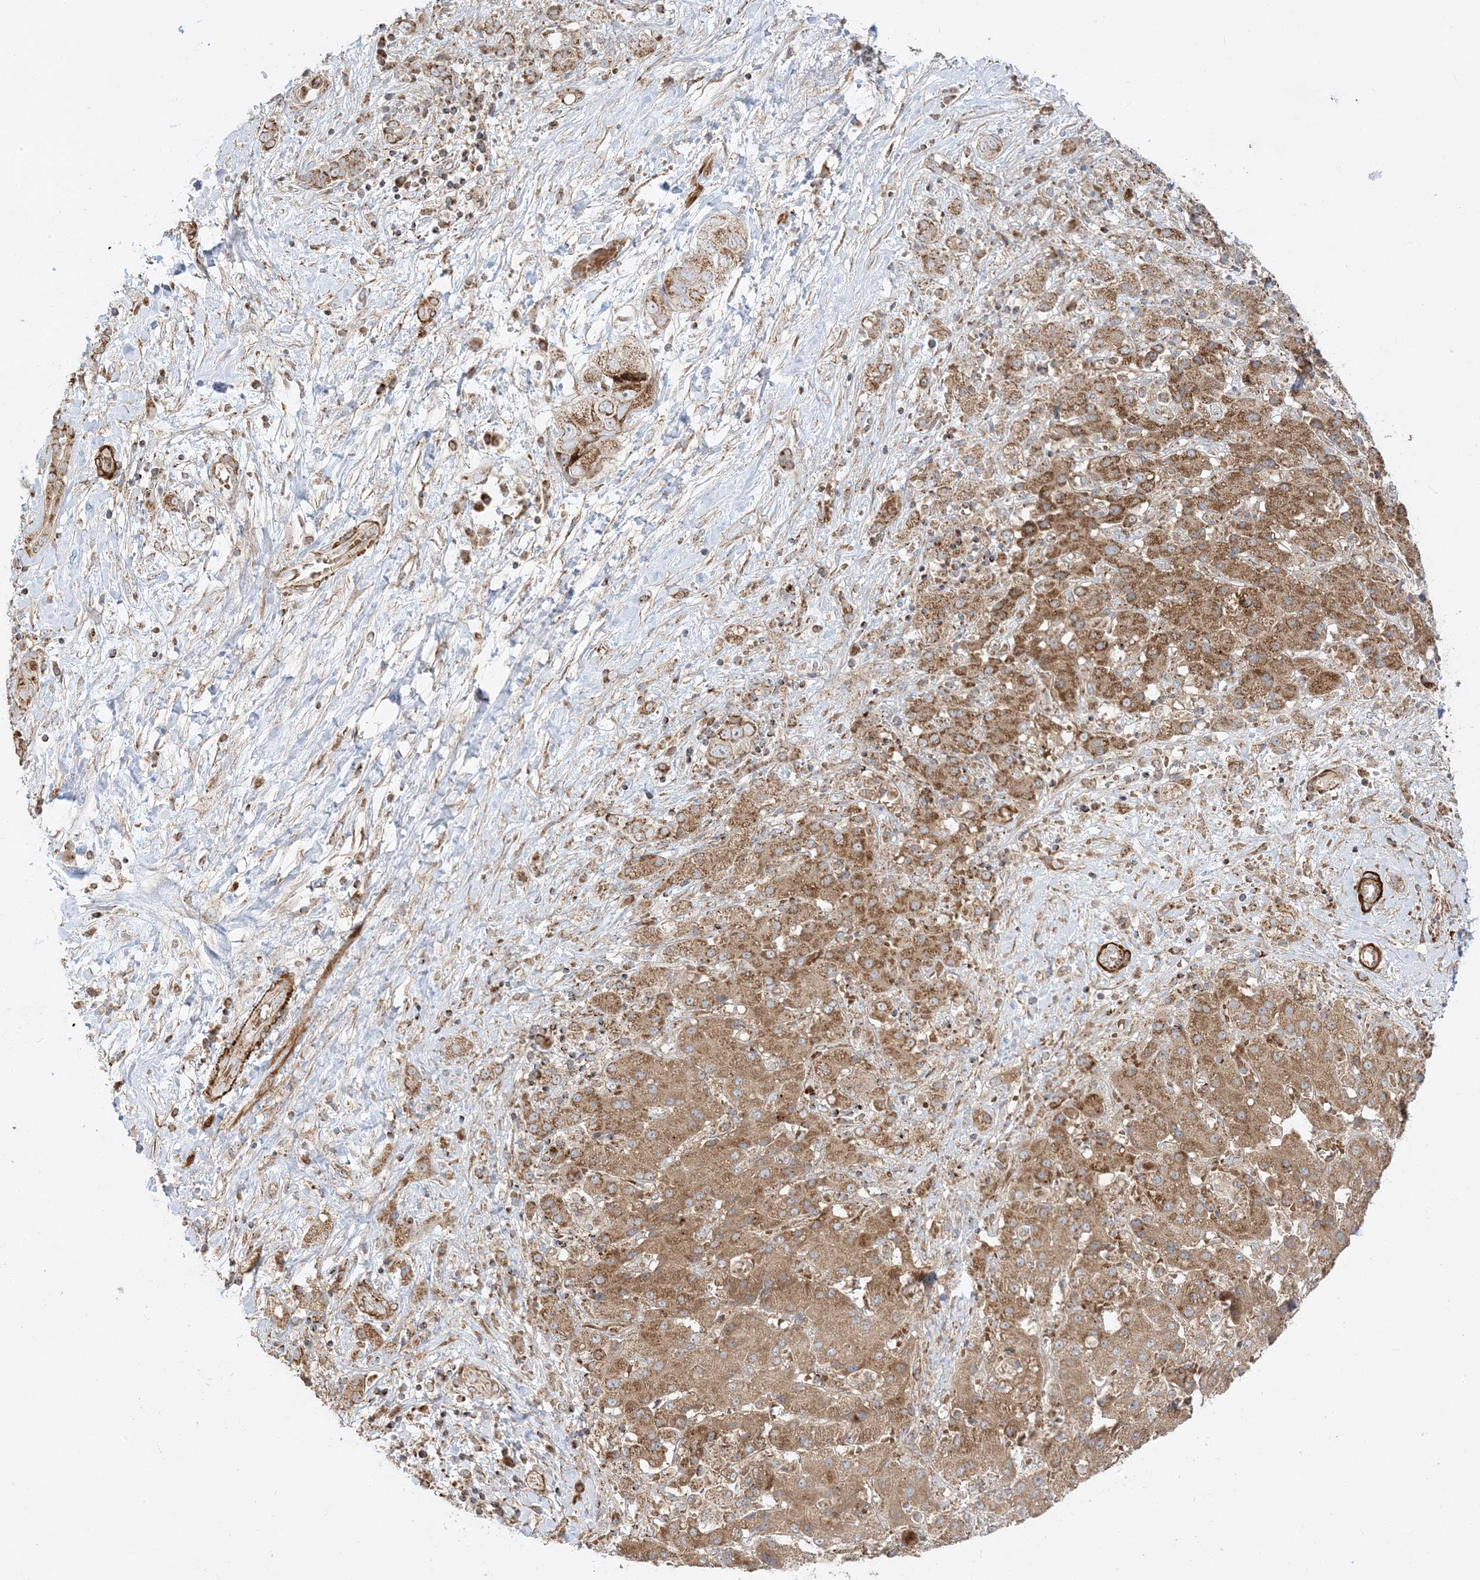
{"staining": {"intensity": "moderate", "quantity": ">75%", "location": "cytoplasmic/membranous"}, "tissue": "liver cancer", "cell_type": "Tumor cells", "image_type": "cancer", "snomed": [{"axis": "morphology", "description": "Cholangiocarcinoma"}, {"axis": "topography", "description": "Liver"}], "caption": "DAB immunohistochemical staining of cholangiocarcinoma (liver) demonstrates moderate cytoplasmic/membranous protein expression in about >75% of tumor cells. The protein of interest is shown in brown color, while the nuclei are stained blue.", "gene": "AARS2", "patient": {"sex": "female", "age": 52}}